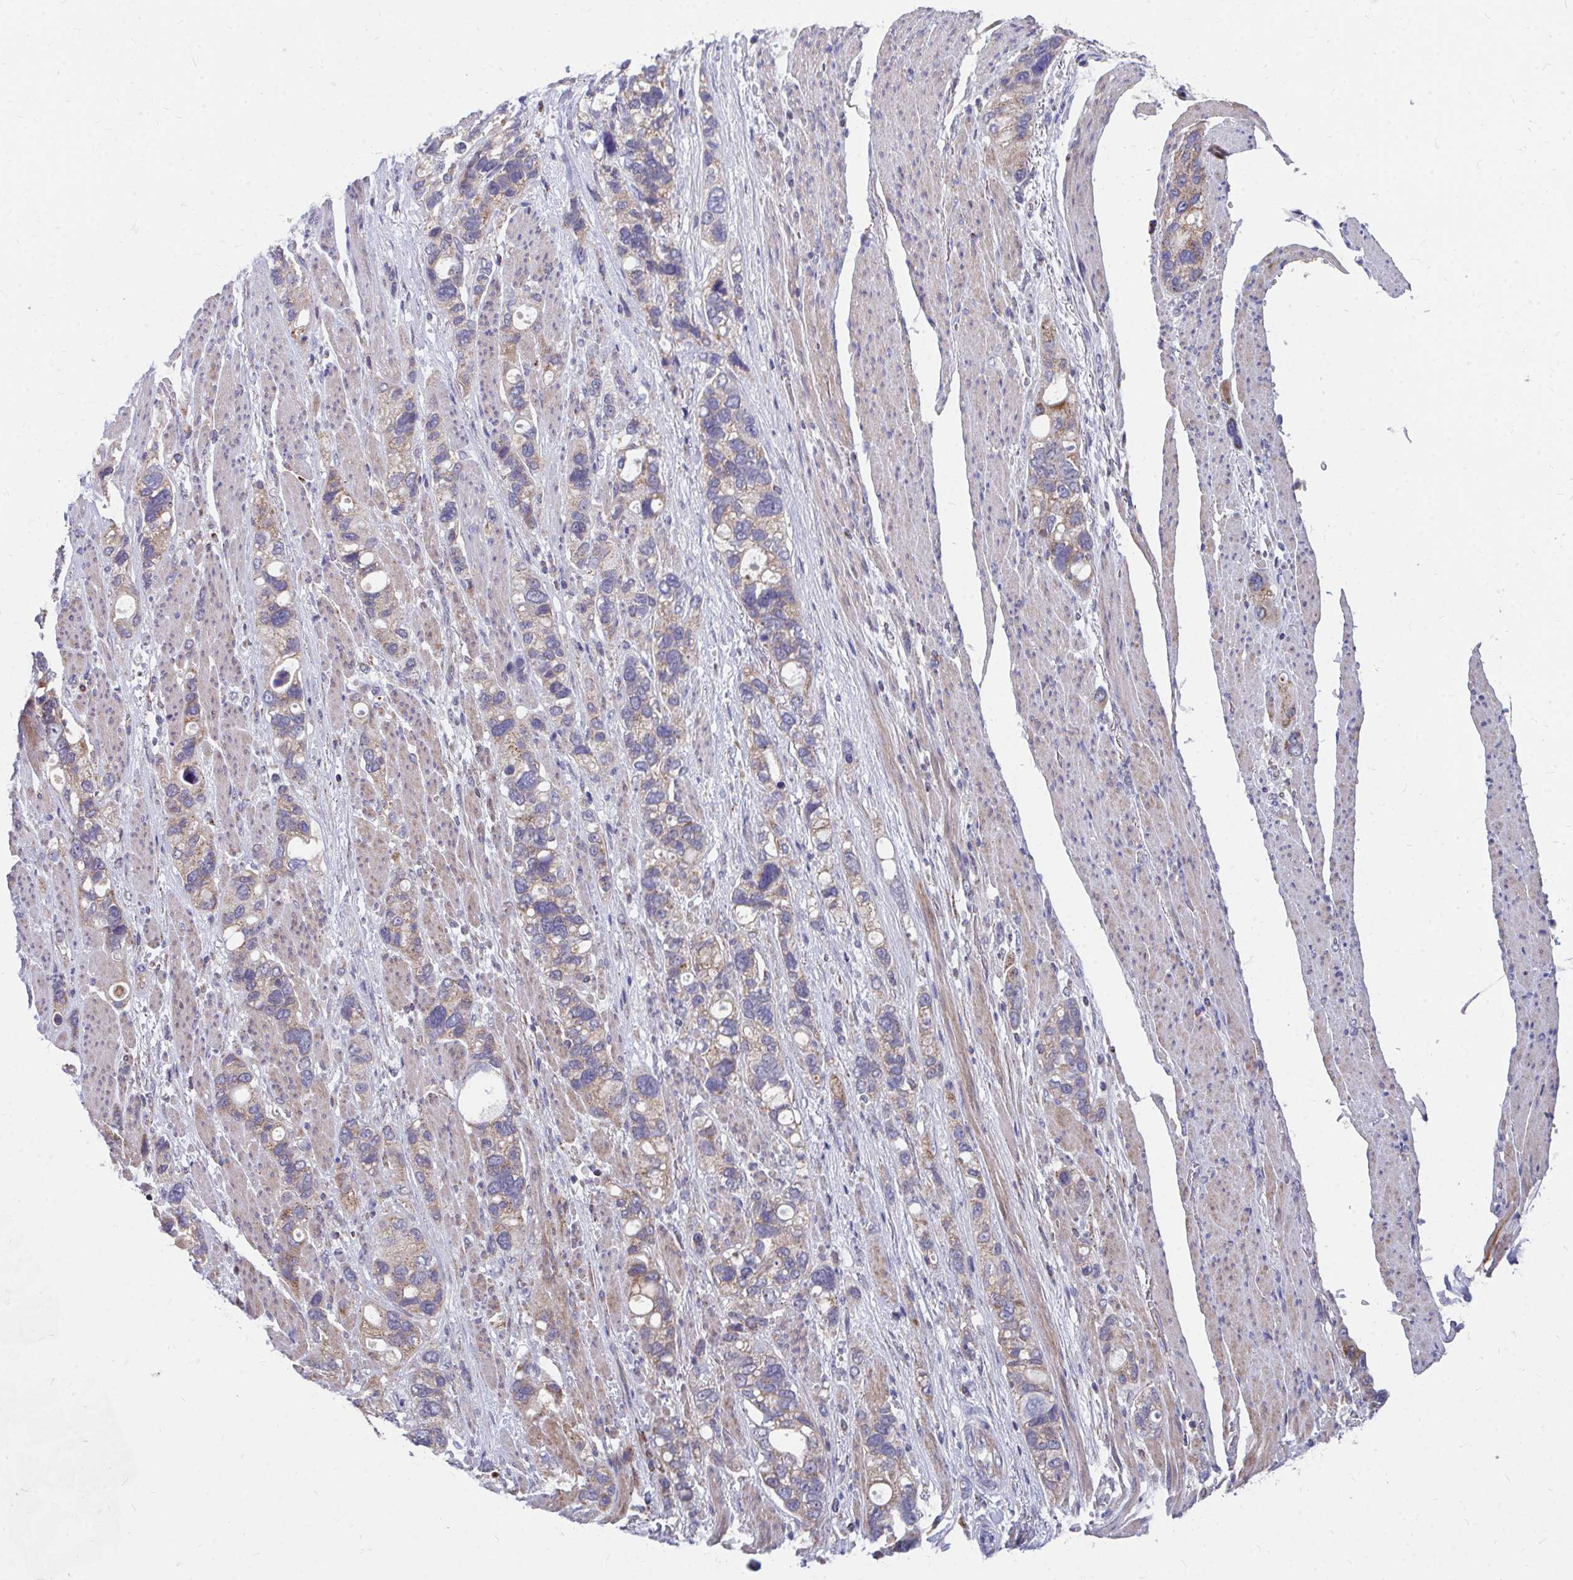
{"staining": {"intensity": "weak", "quantity": "25%-75%", "location": "cytoplasmic/membranous"}, "tissue": "stomach cancer", "cell_type": "Tumor cells", "image_type": "cancer", "snomed": [{"axis": "morphology", "description": "Adenocarcinoma, NOS"}, {"axis": "topography", "description": "Stomach, upper"}], "caption": "Immunohistochemical staining of stomach cancer reveals weak cytoplasmic/membranous protein positivity in approximately 25%-75% of tumor cells.", "gene": "PEX3", "patient": {"sex": "female", "age": 81}}